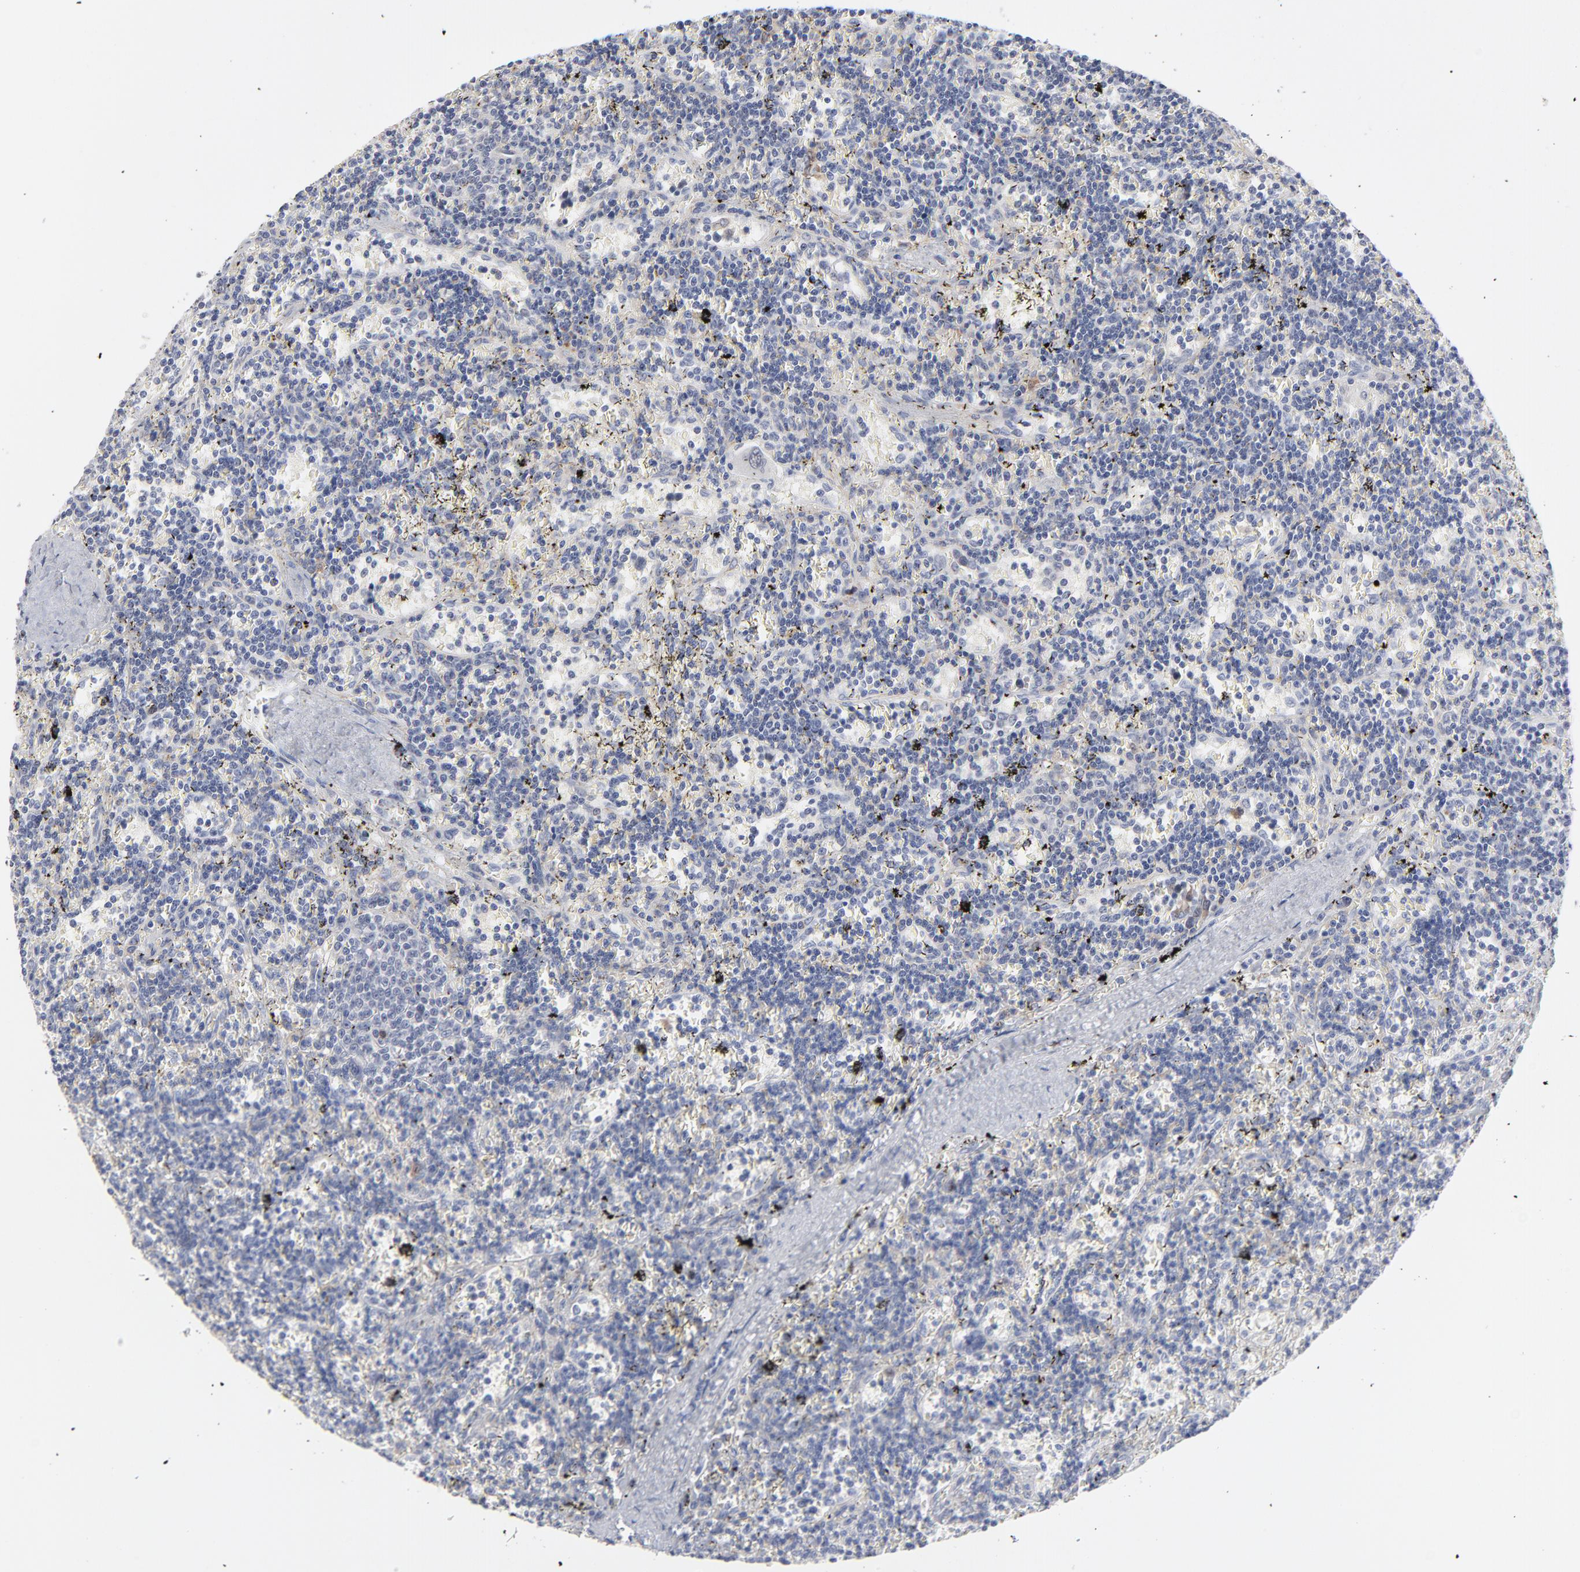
{"staining": {"intensity": "negative", "quantity": "none", "location": "none"}, "tissue": "lymphoma", "cell_type": "Tumor cells", "image_type": "cancer", "snomed": [{"axis": "morphology", "description": "Malignant lymphoma, non-Hodgkin's type, Low grade"}, {"axis": "topography", "description": "Spleen"}], "caption": "Image shows no protein staining in tumor cells of malignant lymphoma, non-Hodgkin's type (low-grade) tissue.", "gene": "AURKA", "patient": {"sex": "male", "age": 60}}